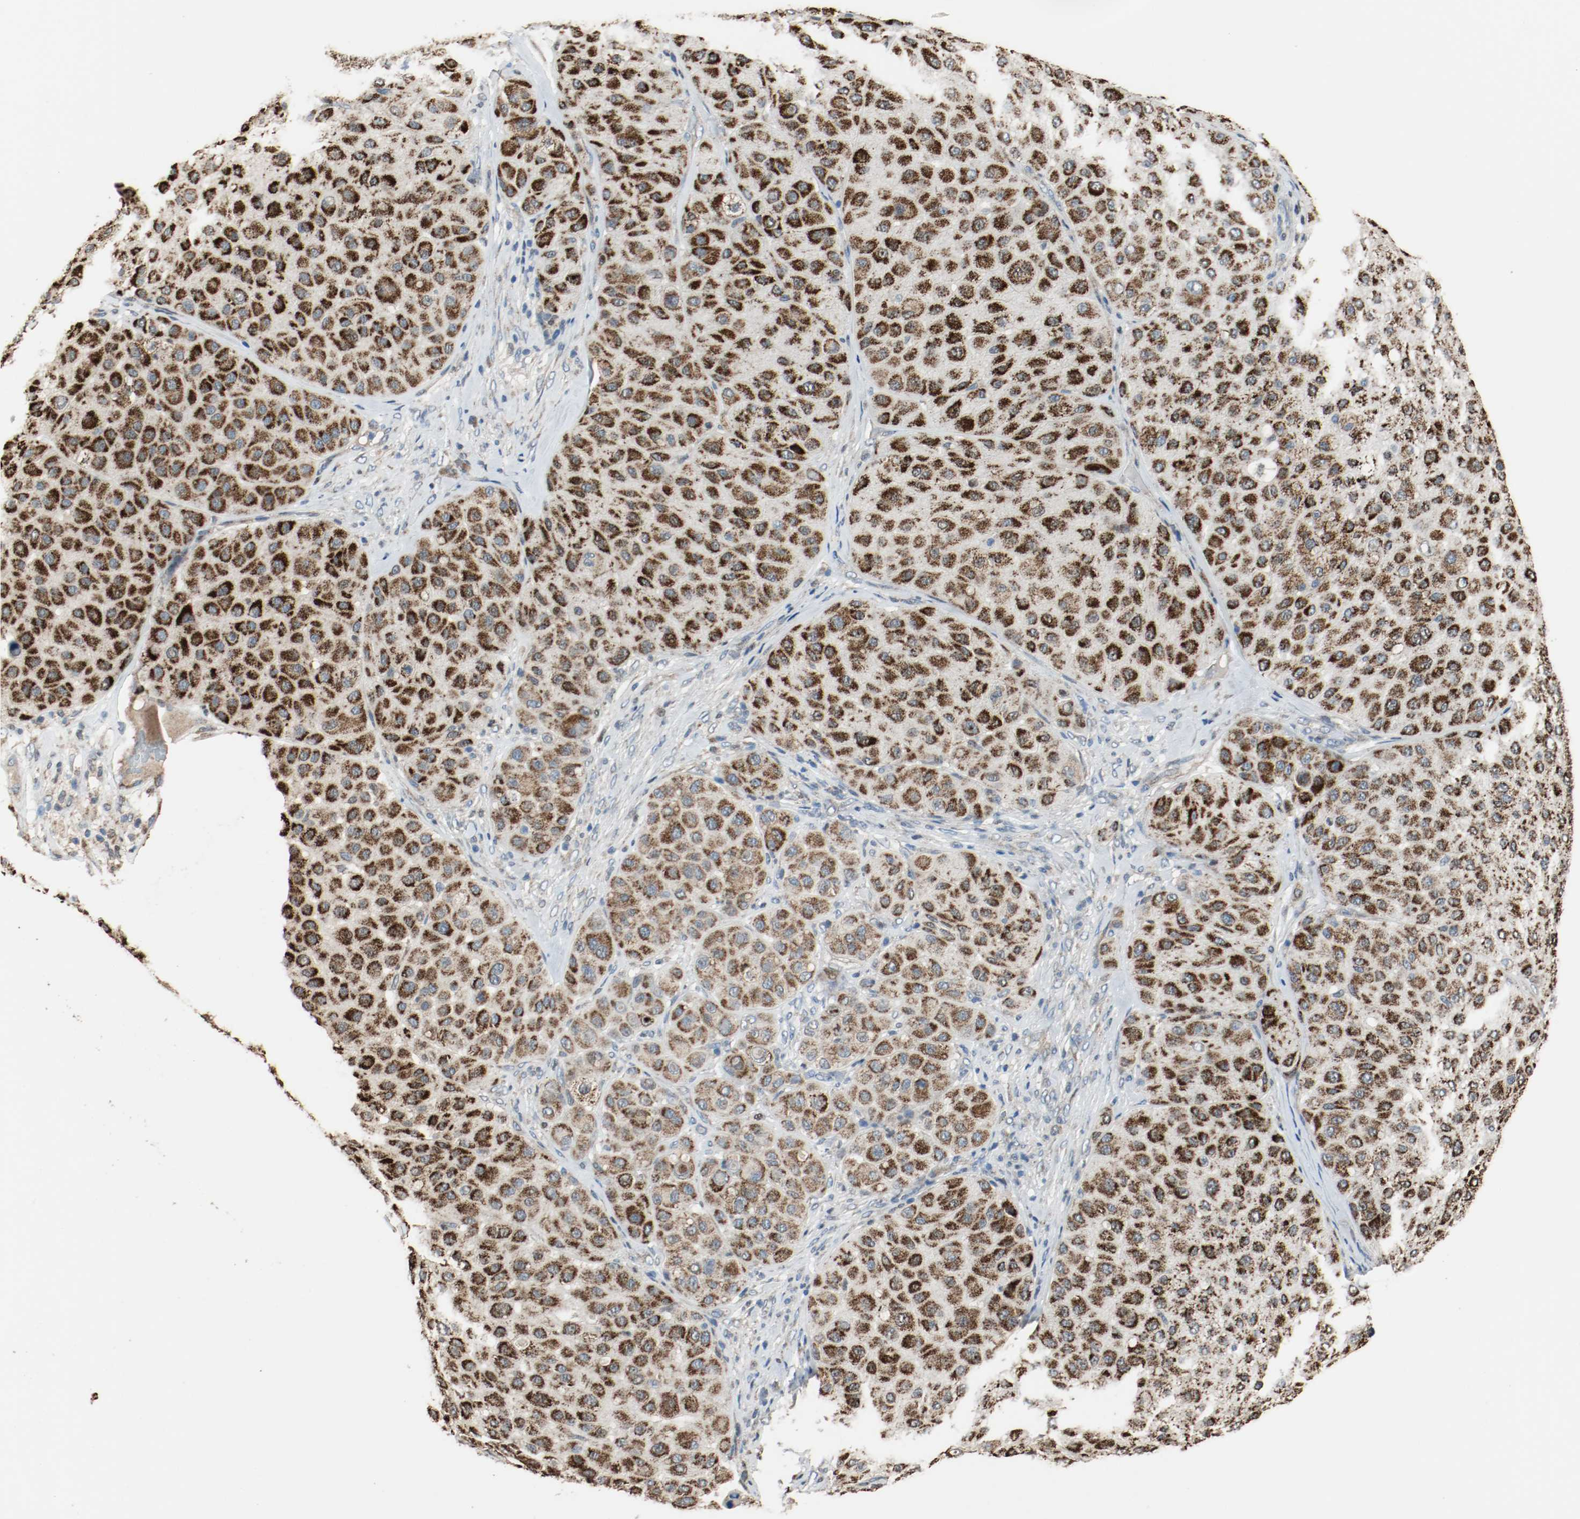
{"staining": {"intensity": "strong", "quantity": ">75%", "location": "cytoplasmic/membranous"}, "tissue": "melanoma", "cell_type": "Tumor cells", "image_type": "cancer", "snomed": [{"axis": "morphology", "description": "Normal tissue, NOS"}, {"axis": "morphology", "description": "Malignant melanoma, Metastatic site"}, {"axis": "topography", "description": "Skin"}], "caption": "Human melanoma stained with a brown dye displays strong cytoplasmic/membranous positive staining in about >75% of tumor cells.", "gene": "ALDH4A1", "patient": {"sex": "male", "age": 41}}